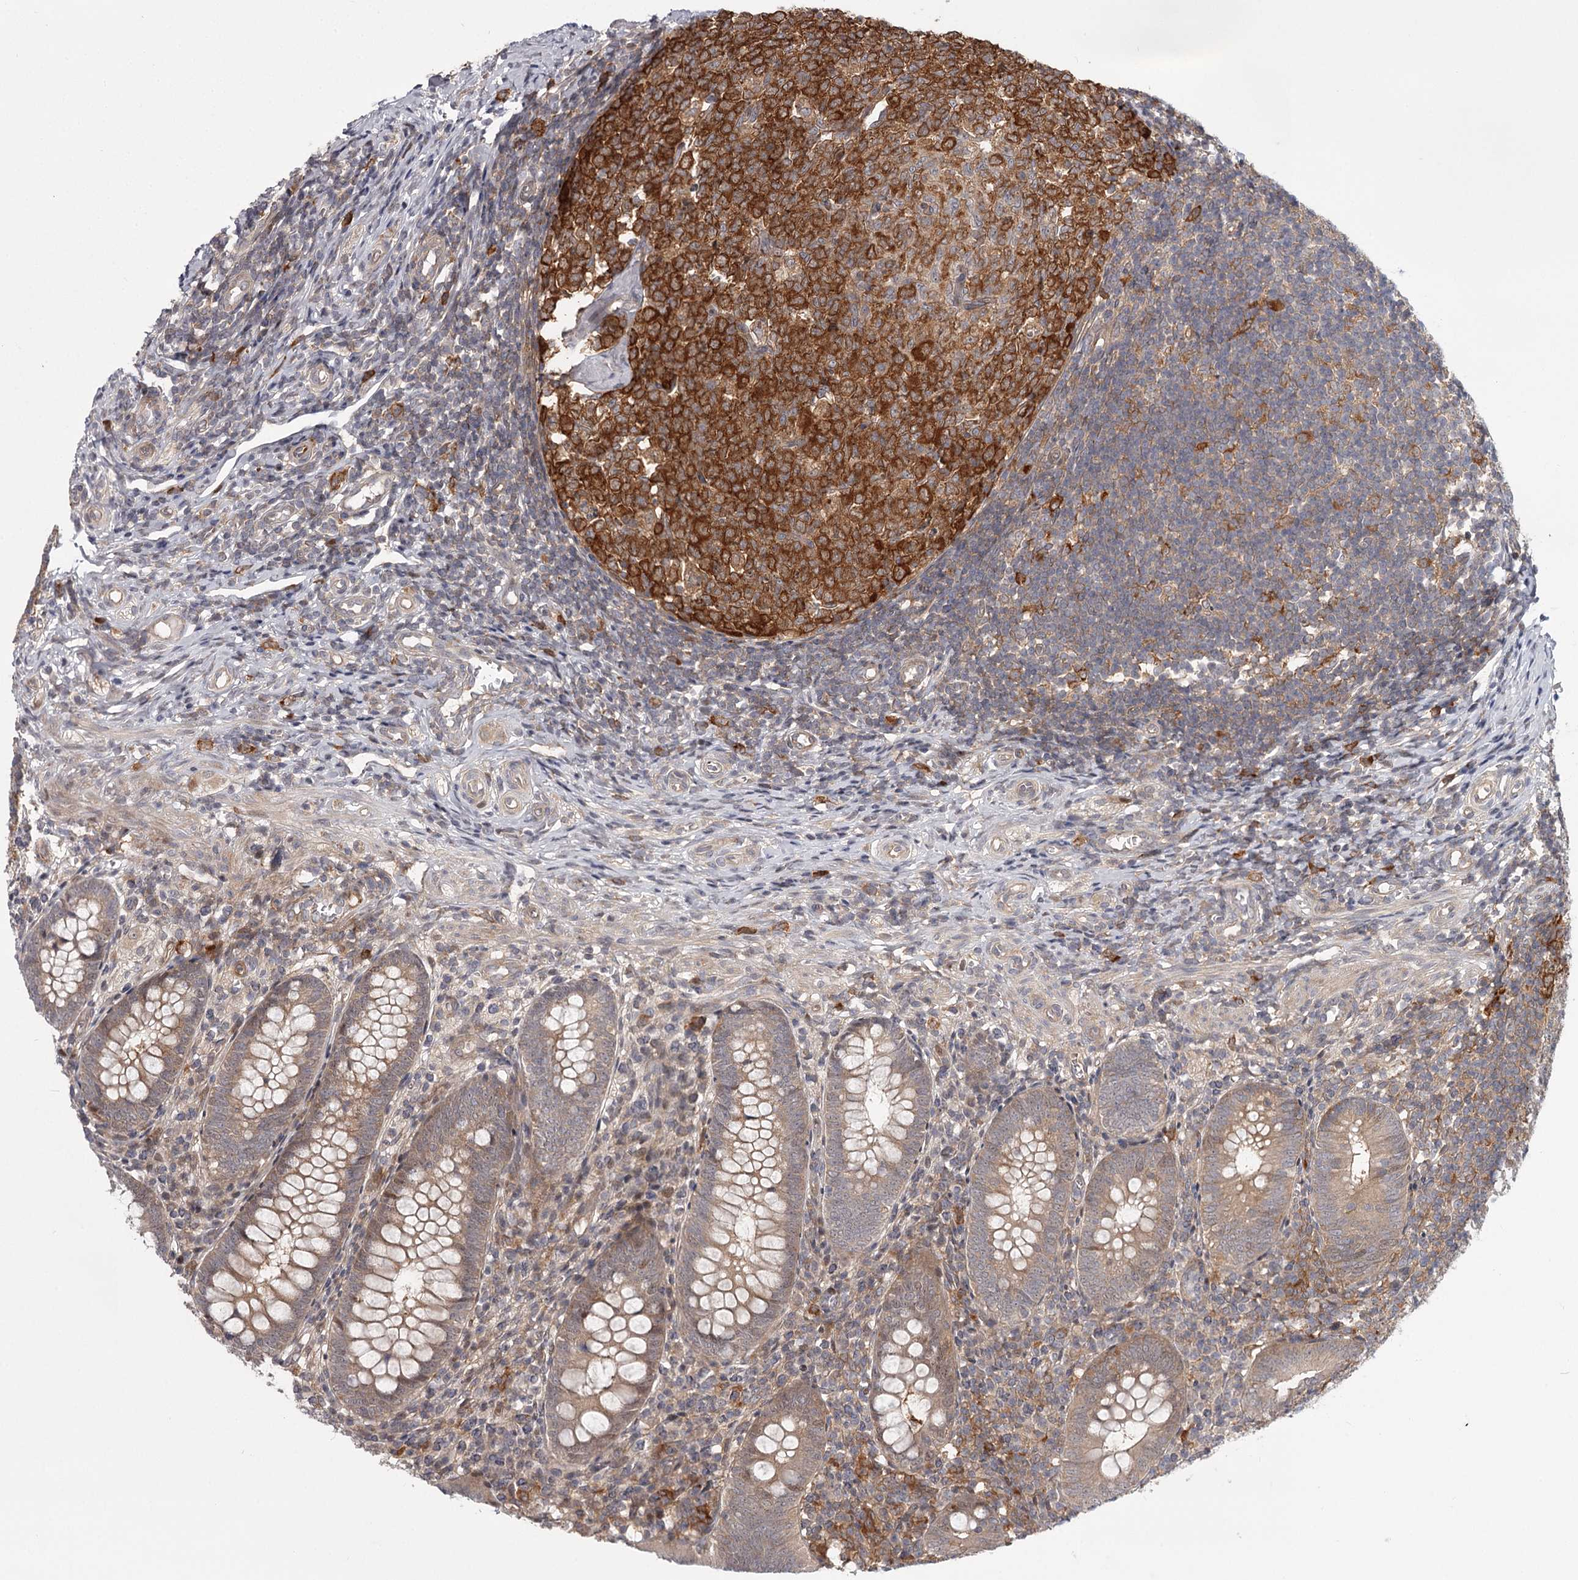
{"staining": {"intensity": "weak", "quantity": "25%-75%", "location": "cytoplasmic/membranous"}, "tissue": "appendix", "cell_type": "Glandular cells", "image_type": "normal", "snomed": [{"axis": "morphology", "description": "Normal tissue, NOS"}, {"axis": "topography", "description": "Appendix"}], "caption": "Brown immunohistochemical staining in unremarkable appendix displays weak cytoplasmic/membranous staining in about 25%-75% of glandular cells. (DAB (3,3'-diaminobenzidine) = brown stain, brightfield microscopy at high magnification).", "gene": "CCNG2", "patient": {"sex": "male", "age": 14}}